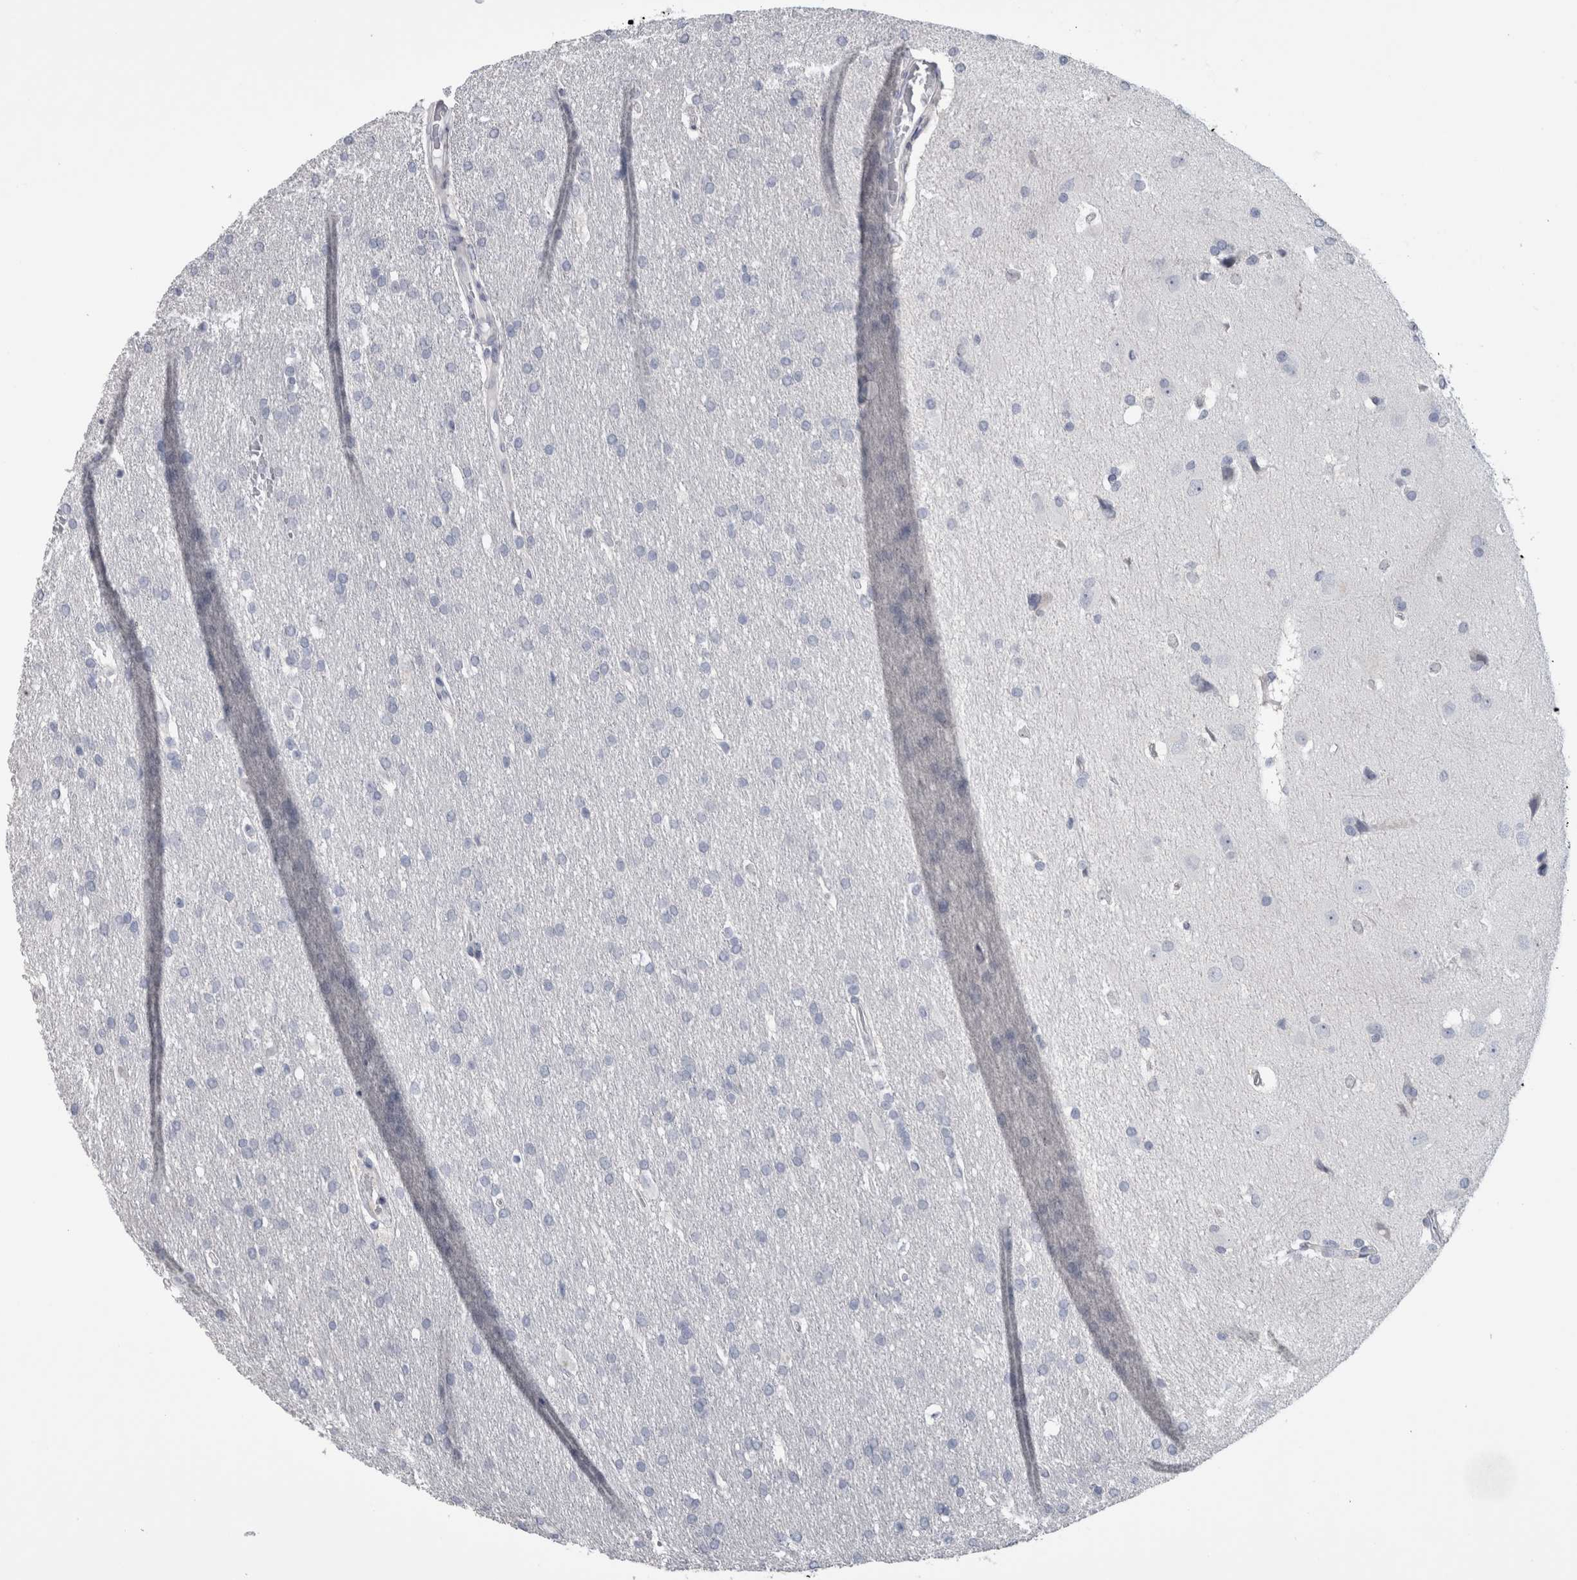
{"staining": {"intensity": "negative", "quantity": "none", "location": "none"}, "tissue": "glioma", "cell_type": "Tumor cells", "image_type": "cancer", "snomed": [{"axis": "morphology", "description": "Glioma, malignant, Low grade"}, {"axis": "topography", "description": "Brain"}], "caption": "The micrograph exhibits no staining of tumor cells in low-grade glioma (malignant).", "gene": "IL33", "patient": {"sex": "female", "age": 37}}